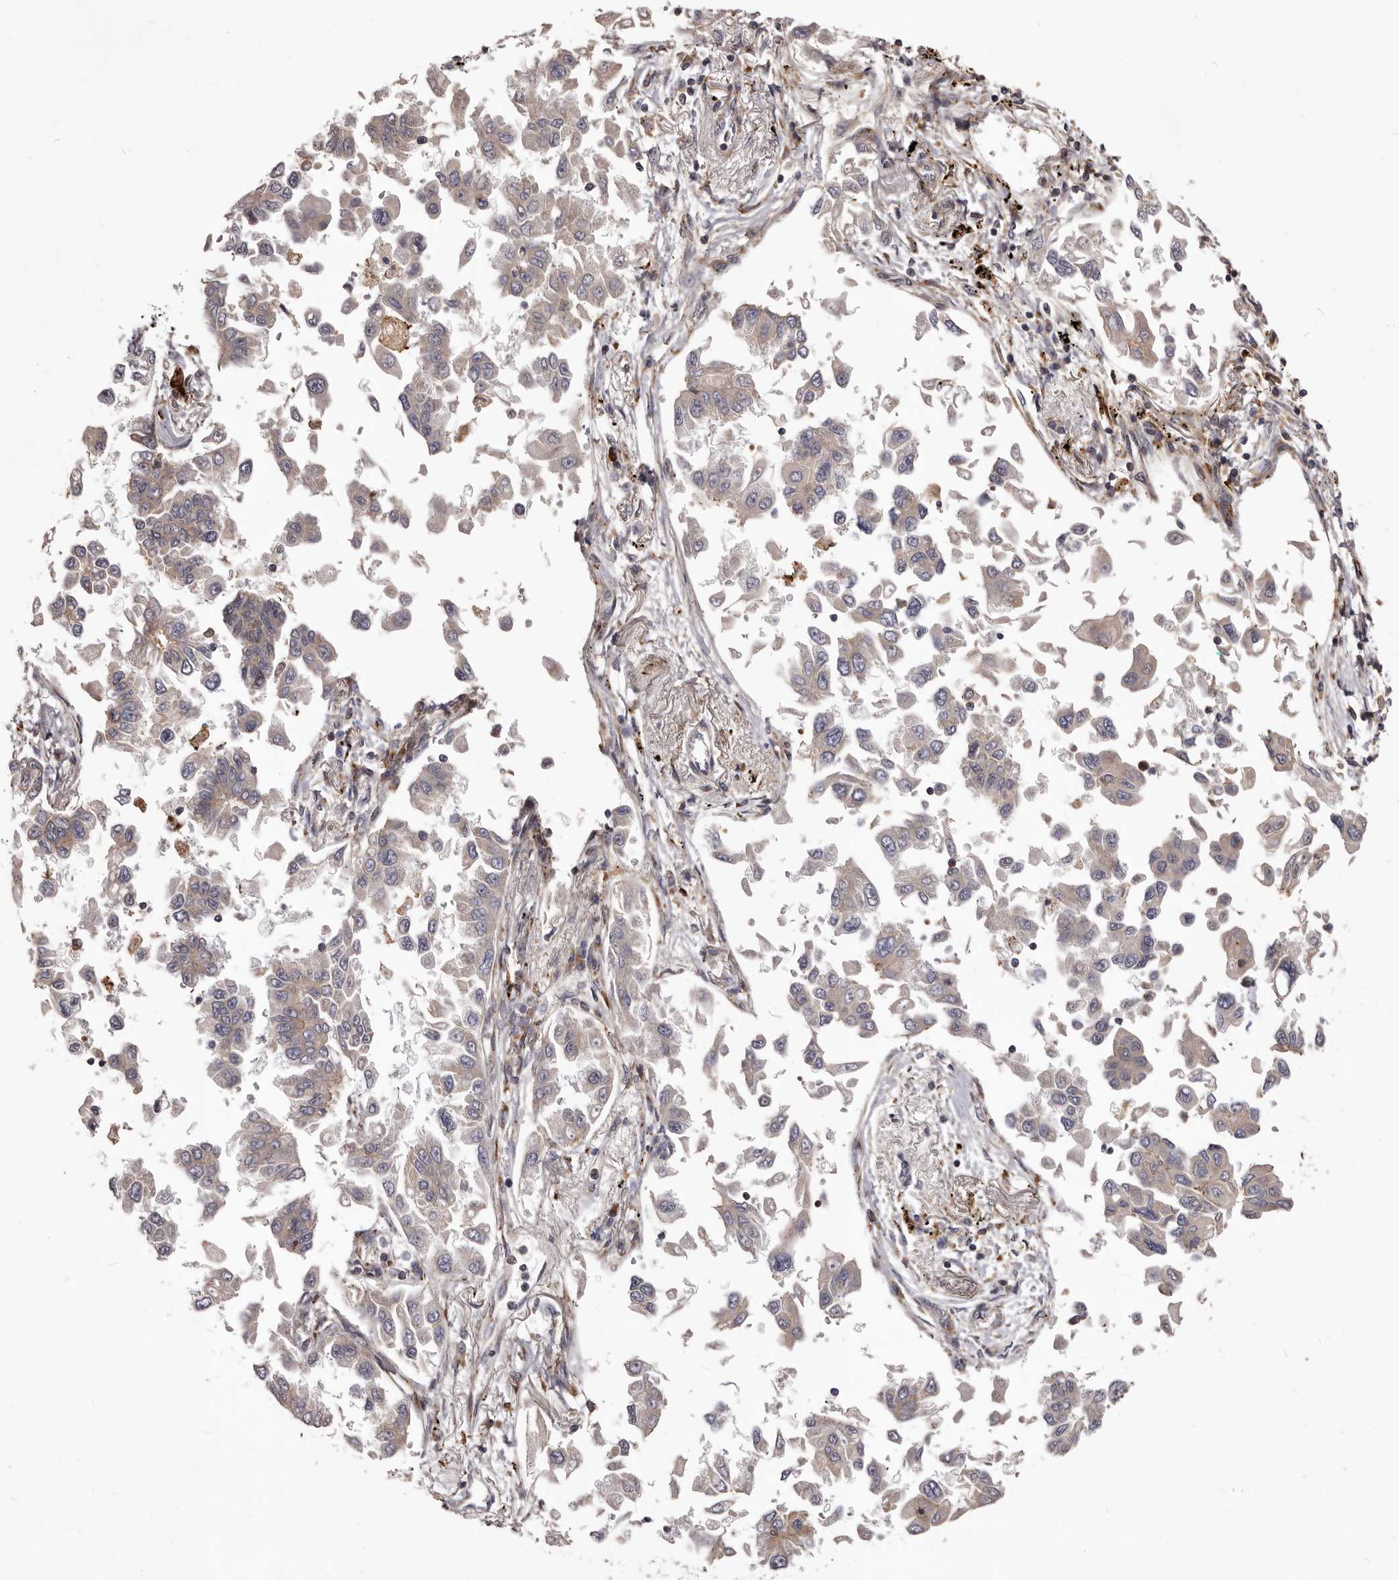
{"staining": {"intensity": "negative", "quantity": "none", "location": "none"}, "tissue": "lung cancer", "cell_type": "Tumor cells", "image_type": "cancer", "snomed": [{"axis": "morphology", "description": "Adenocarcinoma, NOS"}, {"axis": "topography", "description": "Lung"}], "caption": "Image shows no protein staining in tumor cells of lung adenocarcinoma tissue.", "gene": "ALPK1", "patient": {"sex": "female", "age": 67}}